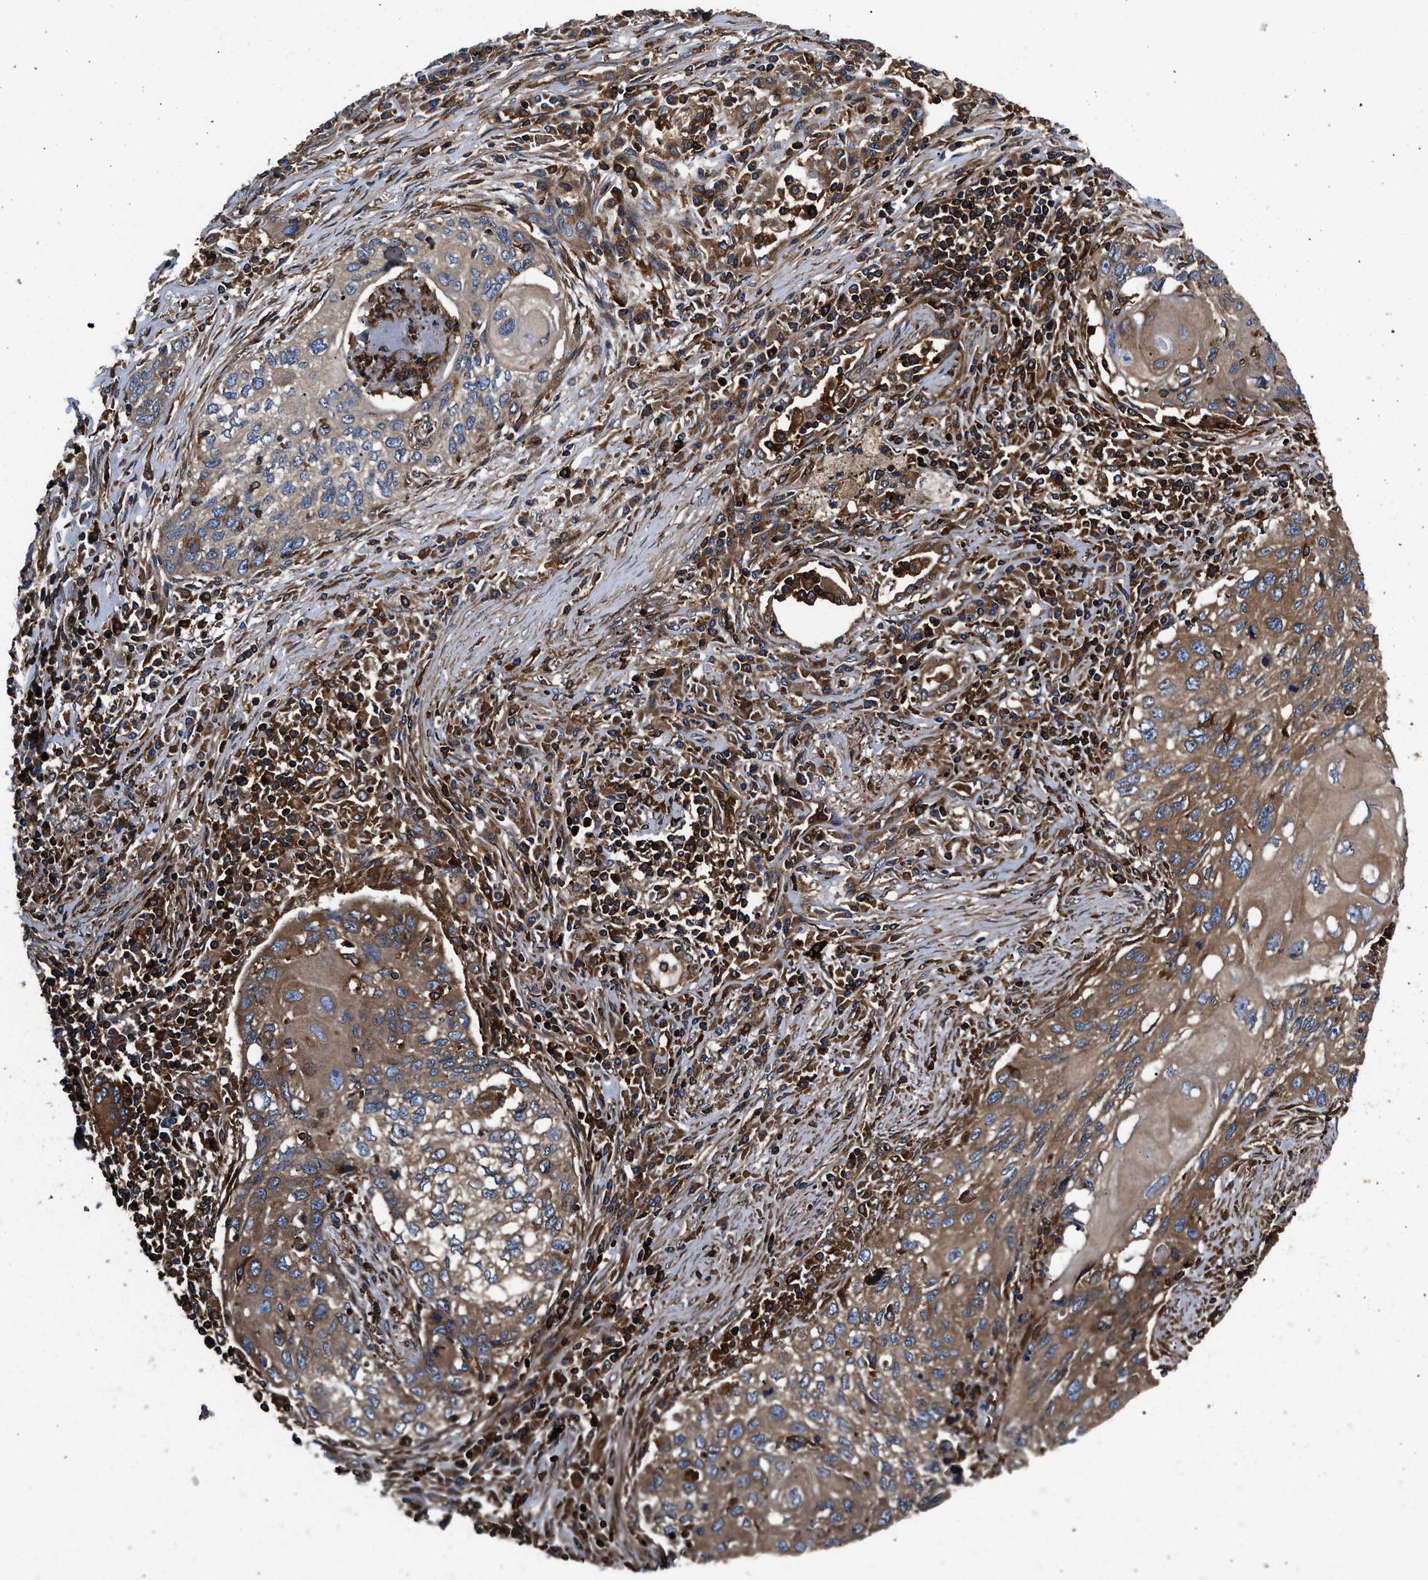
{"staining": {"intensity": "moderate", "quantity": ">75%", "location": "cytoplasmic/membranous"}, "tissue": "lung cancer", "cell_type": "Tumor cells", "image_type": "cancer", "snomed": [{"axis": "morphology", "description": "Squamous cell carcinoma, NOS"}, {"axis": "topography", "description": "Lung"}], "caption": "Moderate cytoplasmic/membranous expression for a protein is identified in about >75% of tumor cells of squamous cell carcinoma (lung) using immunohistochemistry.", "gene": "KYAT1", "patient": {"sex": "female", "age": 63}}